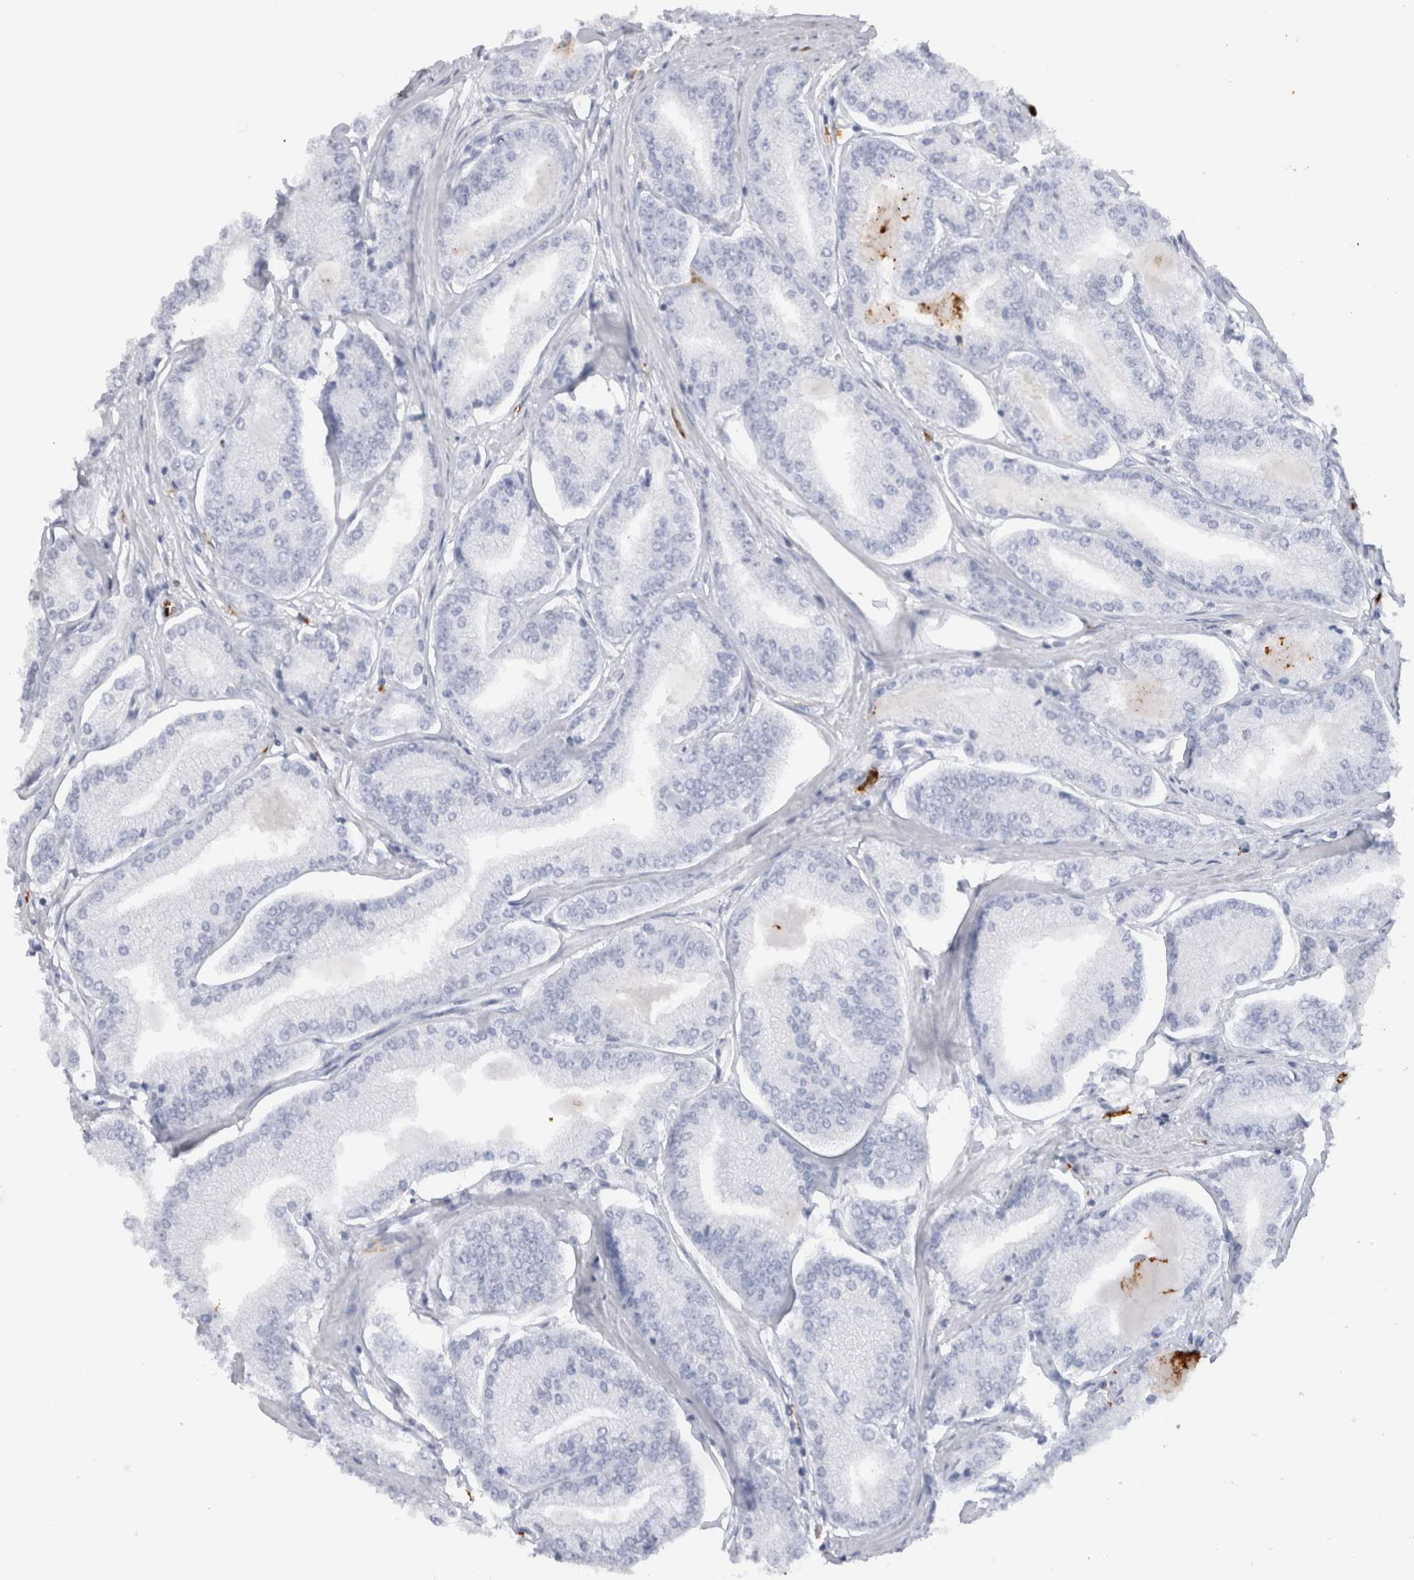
{"staining": {"intensity": "negative", "quantity": "none", "location": "none"}, "tissue": "prostate cancer", "cell_type": "Tumor cells", "image_type": "cancer", "snomed": [{"axis": "morphology", "description": "Adenocarcinoma, Low grade"}, {"axis": "topography", "description": "Prostate"}], "caption": "Immunohistochemistry micrograph of neoplastic tissue: human prostate low-grade adenocarcinoma stained with DAB (3,3'-diaminobenzidine) exhibits no significant protein expression in tumor cells.", "gene": "S100A8", "patient": {"sex": "male", "age": 52}}